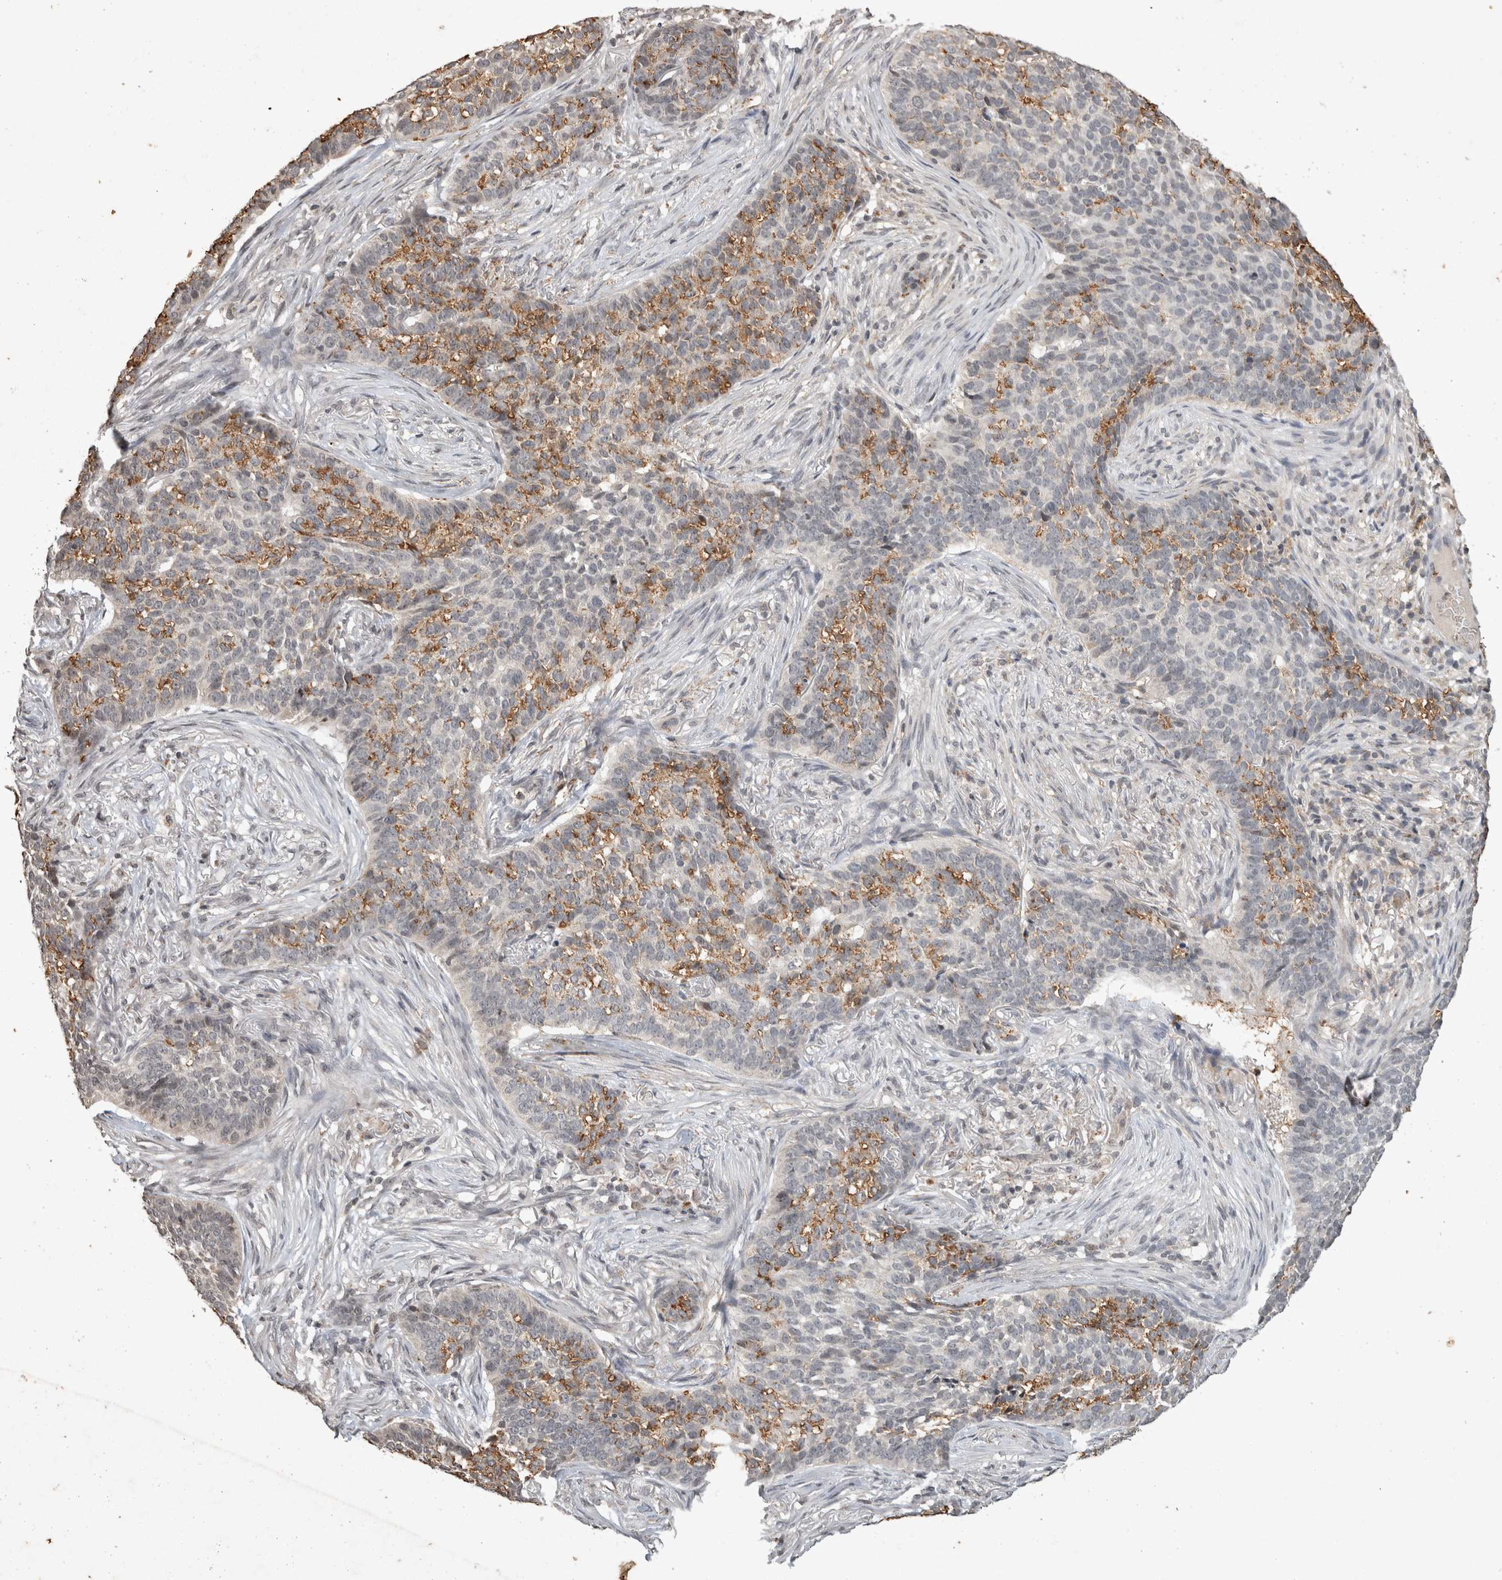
{"staining": {"intensity": "moderate", "quantity": "25%-75%", "location": "cytoplasmic/membranous"}, "tissue": "skin cancer", "cell_type": "Tumor cells", "image_type": "cancer", "snomed": [{"axis": "morphology", "description": "Basal cell carcinoma"}, {"axis": "topography", "description": "Skin"}], "caption": "This photomicrograph shows immunohistochemistry (IHC) staining of human skin basal cell carcinoma, with medium moderate cytoplasmic/membranous expression in about 25%-75% of tumor cells.", "gene": "HRK", "patient": {"sex": "male", "age": 85}}